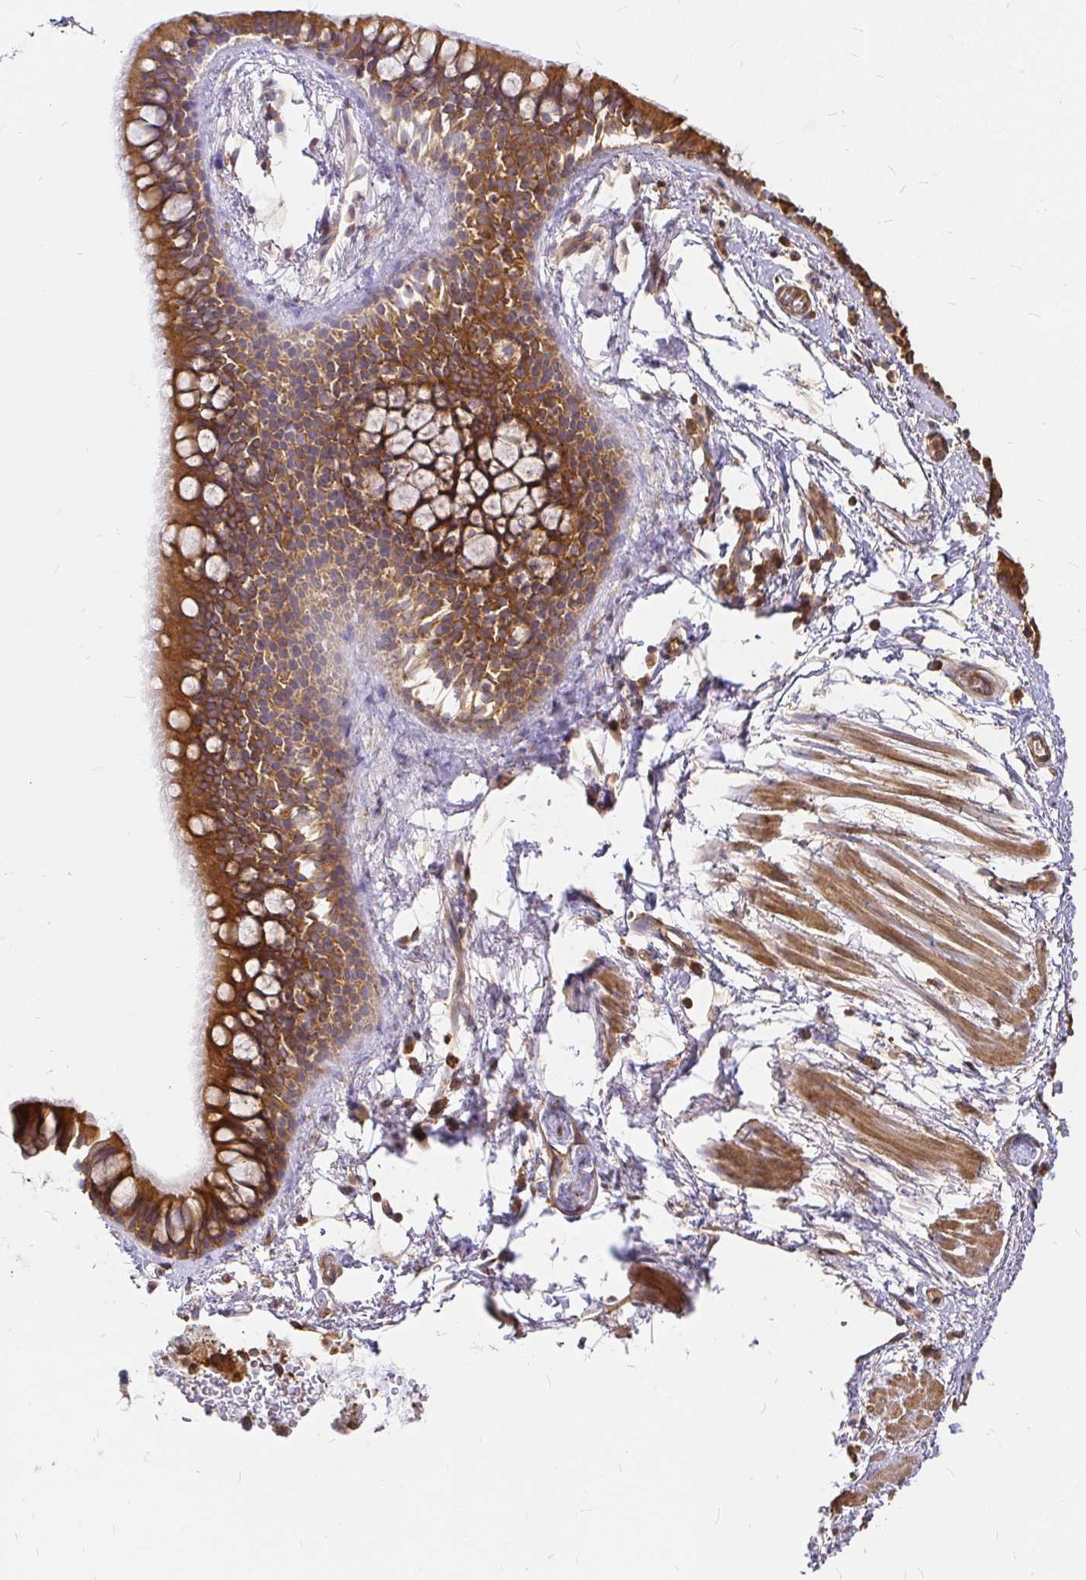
{"staining": {"intensity": "strong", "quantity": ">75%", "location": "cytoplasmic/membranous"}, "tissue": "bronchus", "cell_type": "Respiratory epithelial cells", "image_type": "normal", "snomed": [{"axis": "morphology", "description": "Normal tissue, NOS"}, {"axis": "topography", "description": "Lymph node"}, {"axis": "topography", "description": "Cartilage tissue"}, {"axis": "topography", "description": "Bronchus"}], "caption": "Immunohistochemistry (IHC) (DAB) staining of unremarkable bronchus shows strong cytoplasmic/membranous protein expression in approximately >75% of respiratory epithelial cells.", "gene": "KIF5B", "patient": {"sex": "female", "age": 70}}